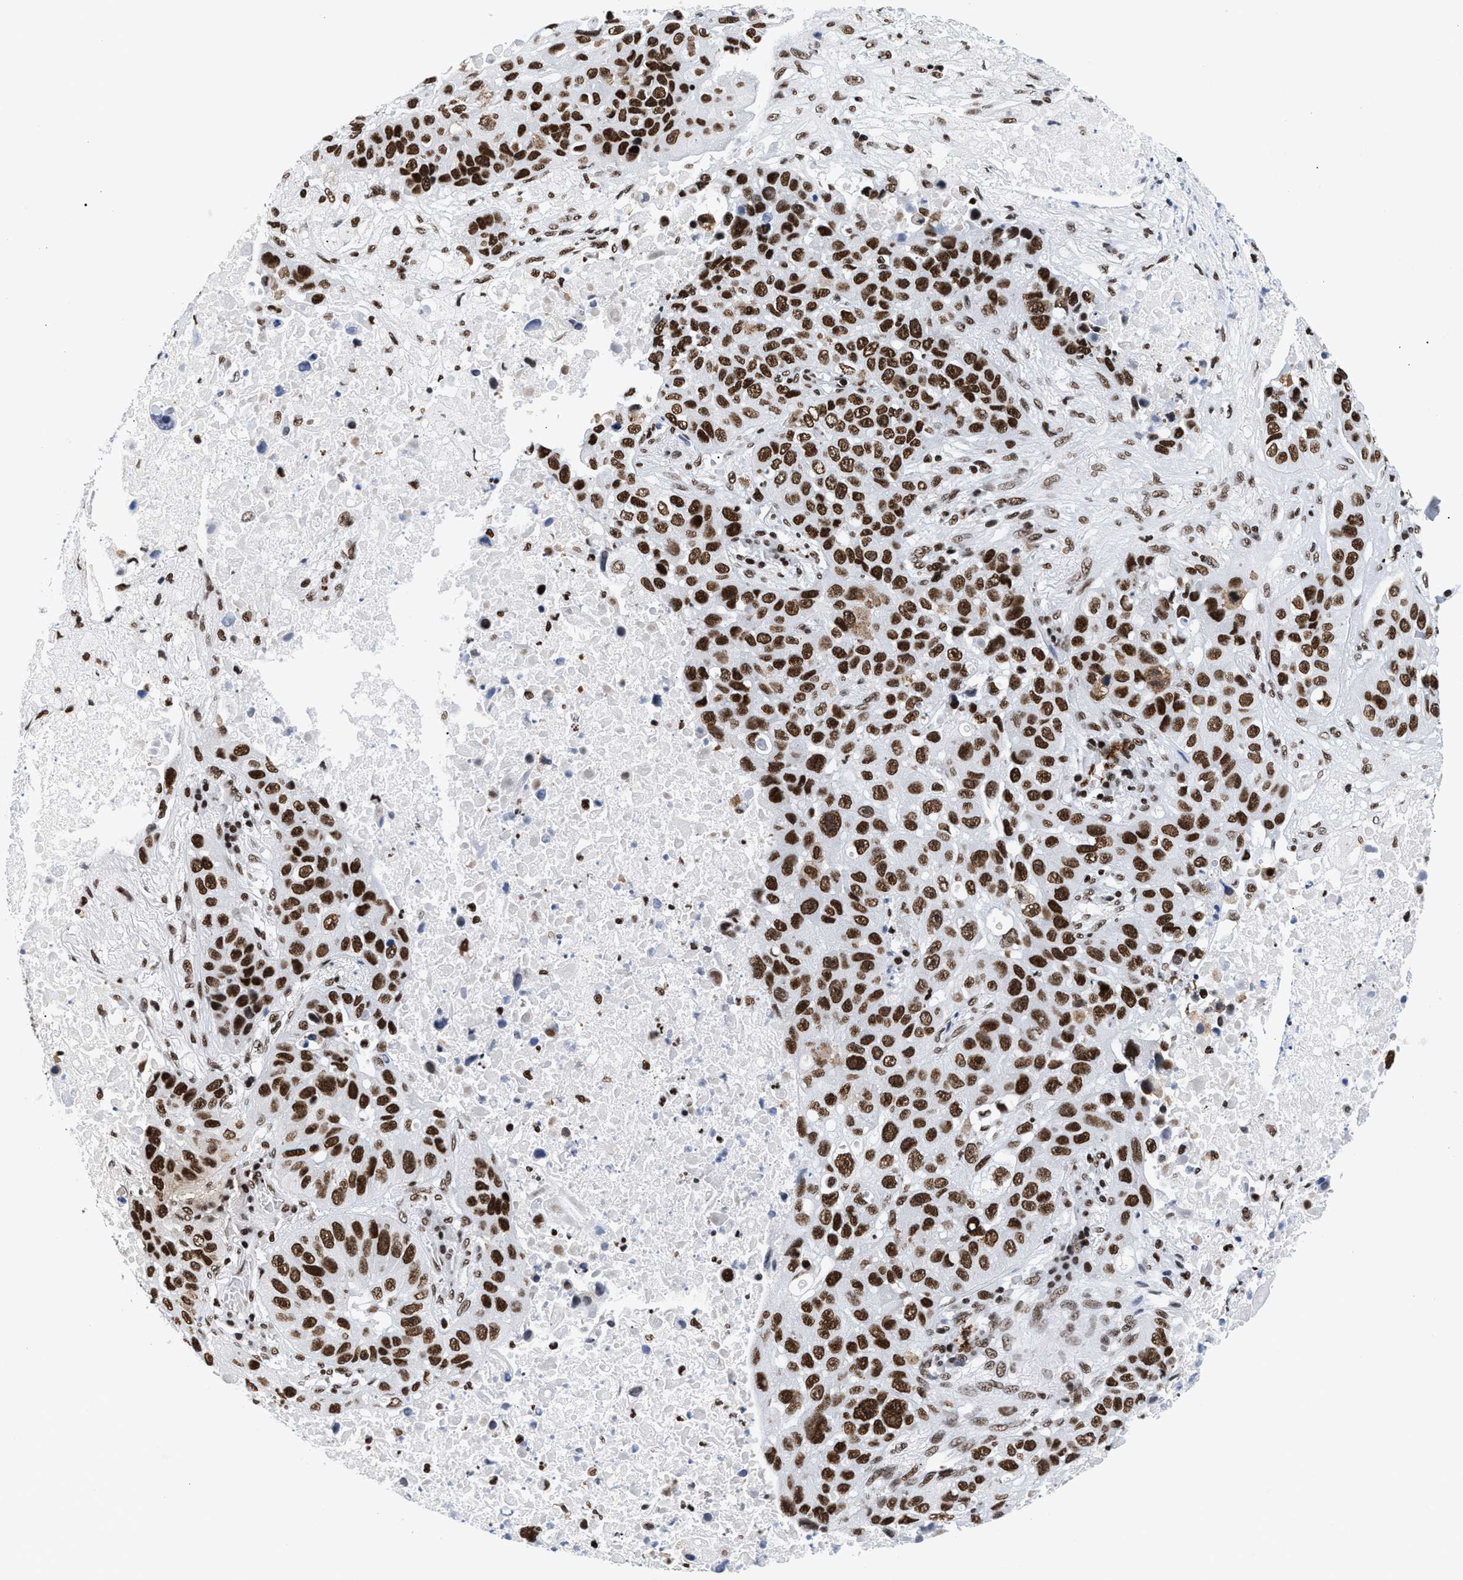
{"staining": {"intensity": "strong", "quantity": ">75%", "location": "nuclear"}, "tissue": "lung cancer", "cell_type": "Tumor cells", "image_type": "cancer", "snomed": [{"axis": "morphology", "description": "Squamous cell carcinoma, NOS"}, {"axis": "topography", "description": "Lung"}], "caption": "High-power microscopy captured an IHC micrograph of lung cancer (squamous cell carcinoma), revealing strong nuclear positivity in about >75% of tumor cells.", "gene": "RAD21", "patient": {"sex": "male", "age": 57}}